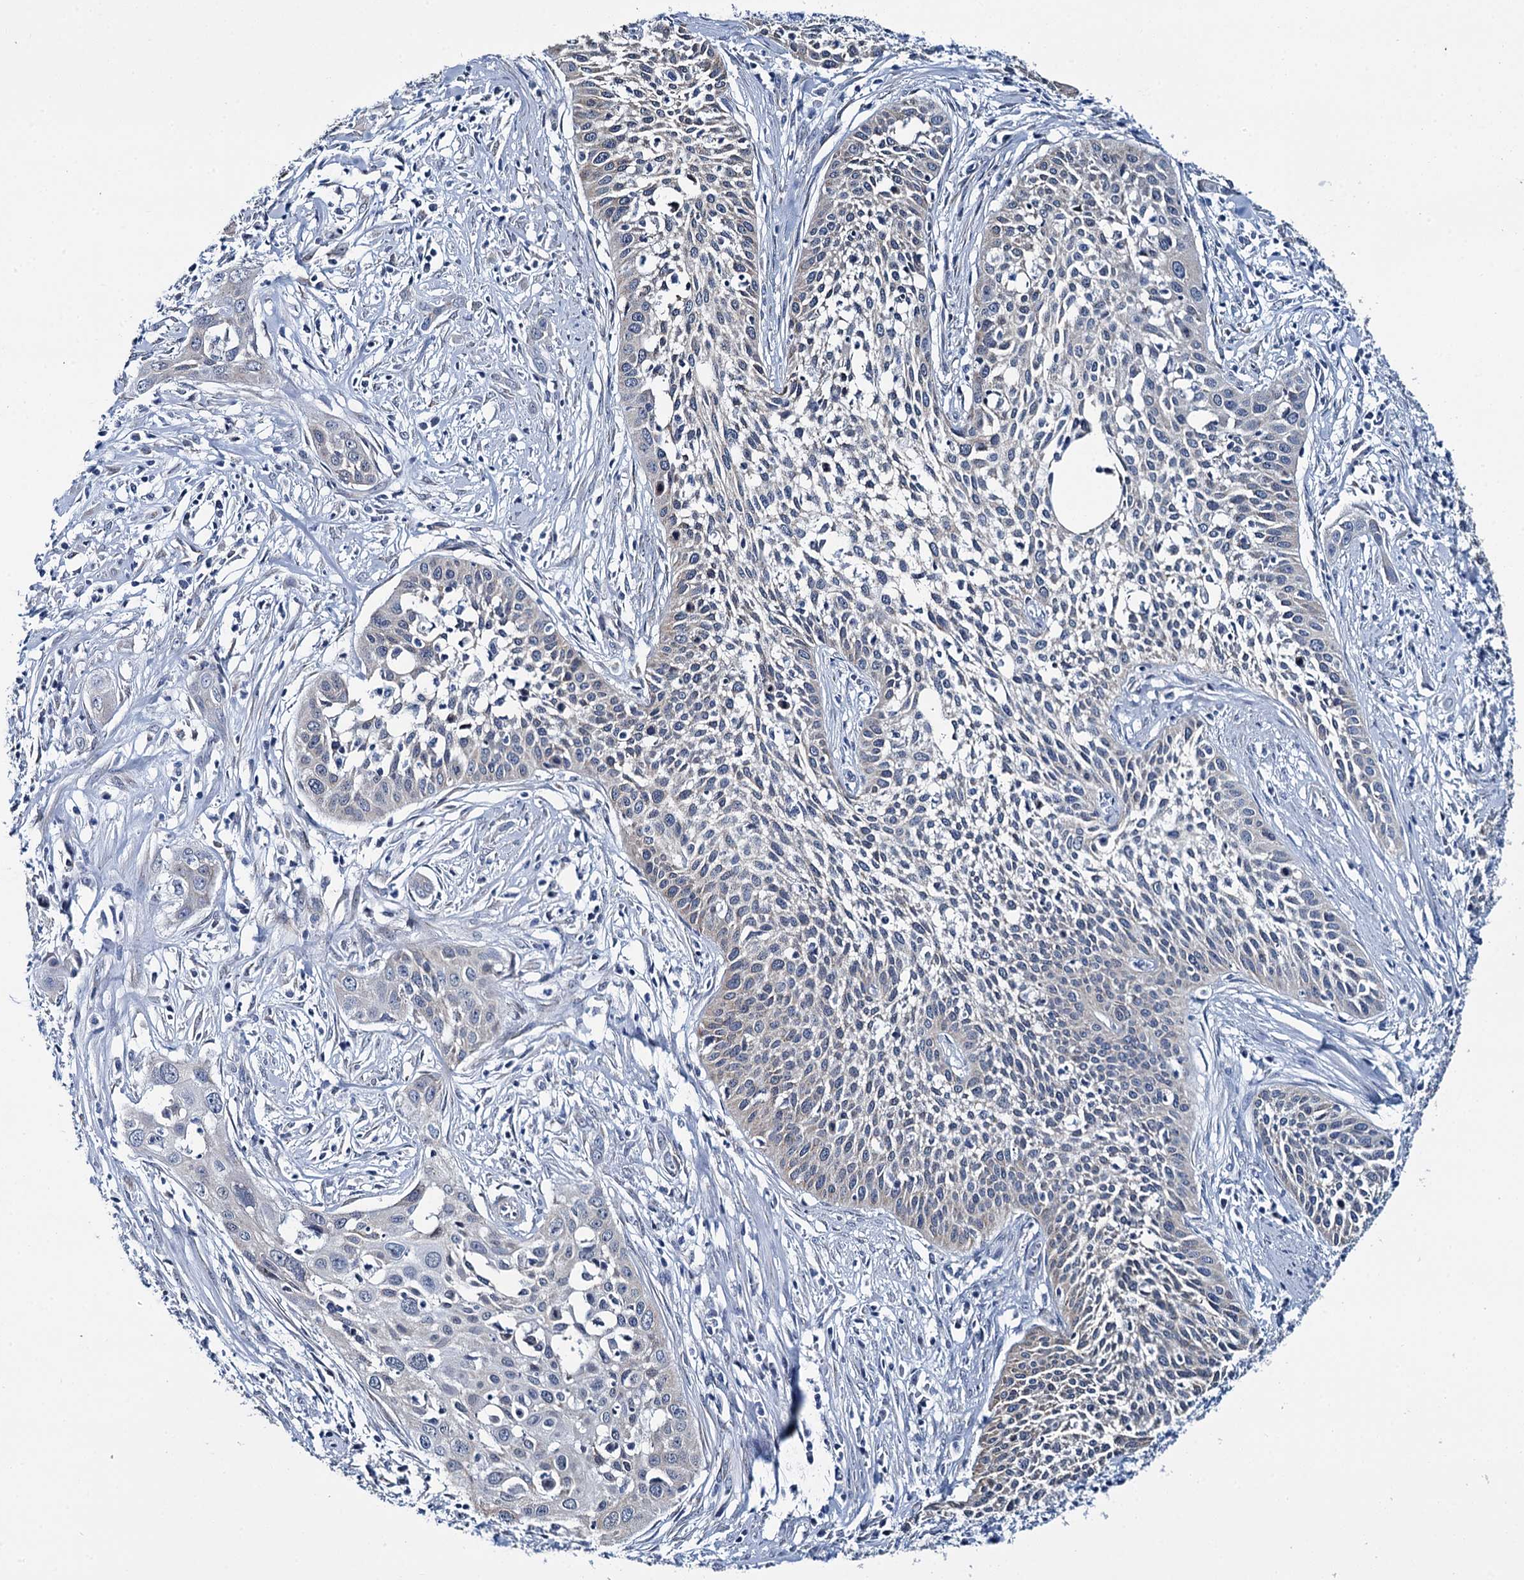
{"staining": {"intensity": "negative", "quantity": "none", "location": "none"}, "tissue": "cervical cancer", "cell_type": "Tumor cells", "image_type": "cancer", "snomed": [{"axis": "morphology", "description": "Squamous cell carcinoma, NOS"}, {"axis": "topography", "description": "Cervix"}], "caption": "The immunohistochemistry histopathology image has no significant expression in tumor cells of cervical cancer tissue.", "gene": "MIOX", "patient": {"sex": "female", "age": 34}}